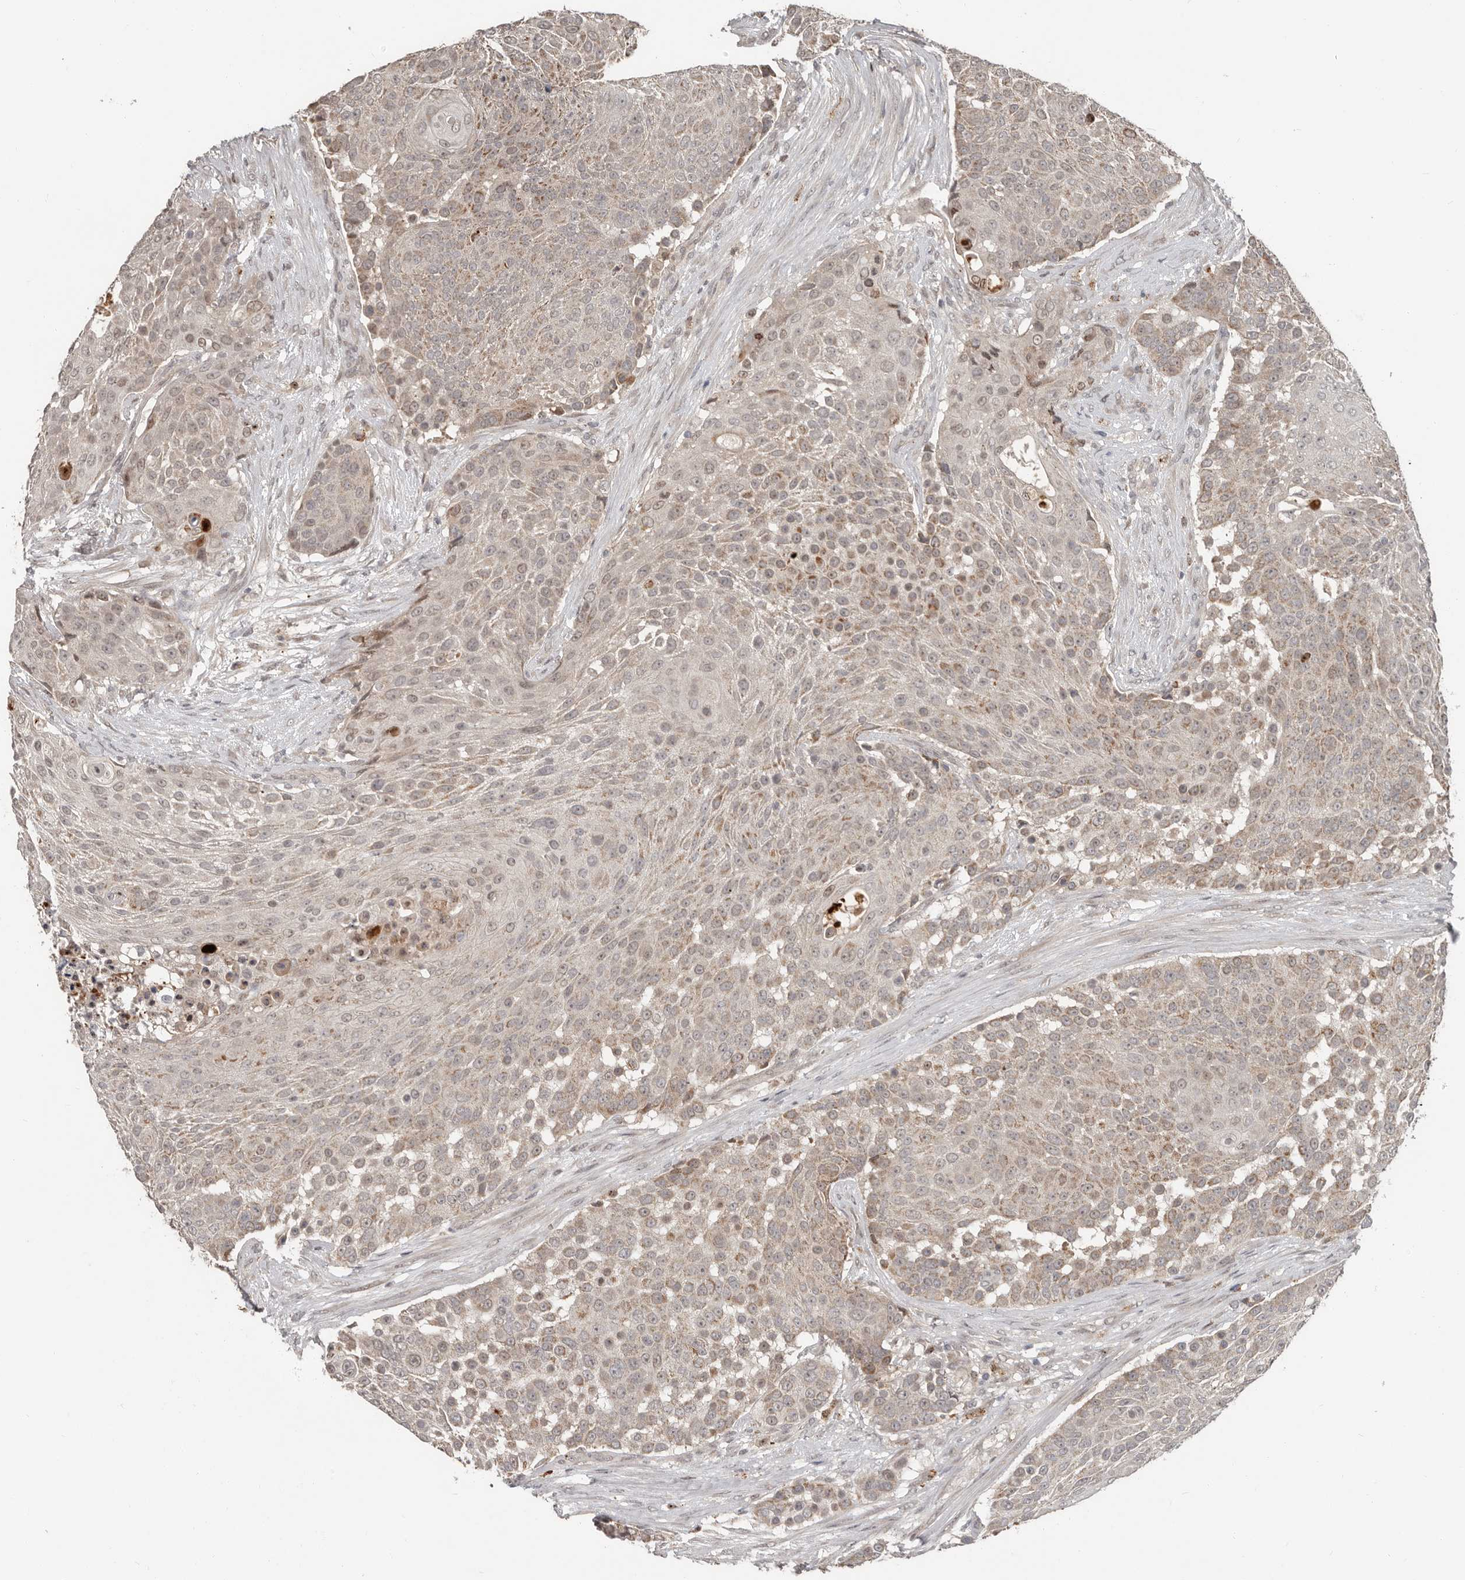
{"staining": {"intensity": "weak", "quantity": "25%-75%", "location": "cytoplasmic/membranous"}, "tissue": "urothelial cancer", "cell_type": "Tumor cells", "image_type": "cancer", "snomed": [{"axis": "morphology", "description": "Urothelial carcinoma, High grade"}, {"axis": "topography", "description": "Urinary bladder"}], "caption": "High-power microscopy captured an immunohistochemistry micrograph of urothelial carcinoma (high-grade), revealing weak cytoplasmic/membranous positivity in about 25%-75% of tumor cells. Using DAB (3,3'-diaminobenzidine) (brown) and hematoxylin (blue) stains, captured at high magnification using brightfield microscopy.", "gene": "APOL6", "patient": {"sex": "female", "age": 63}}